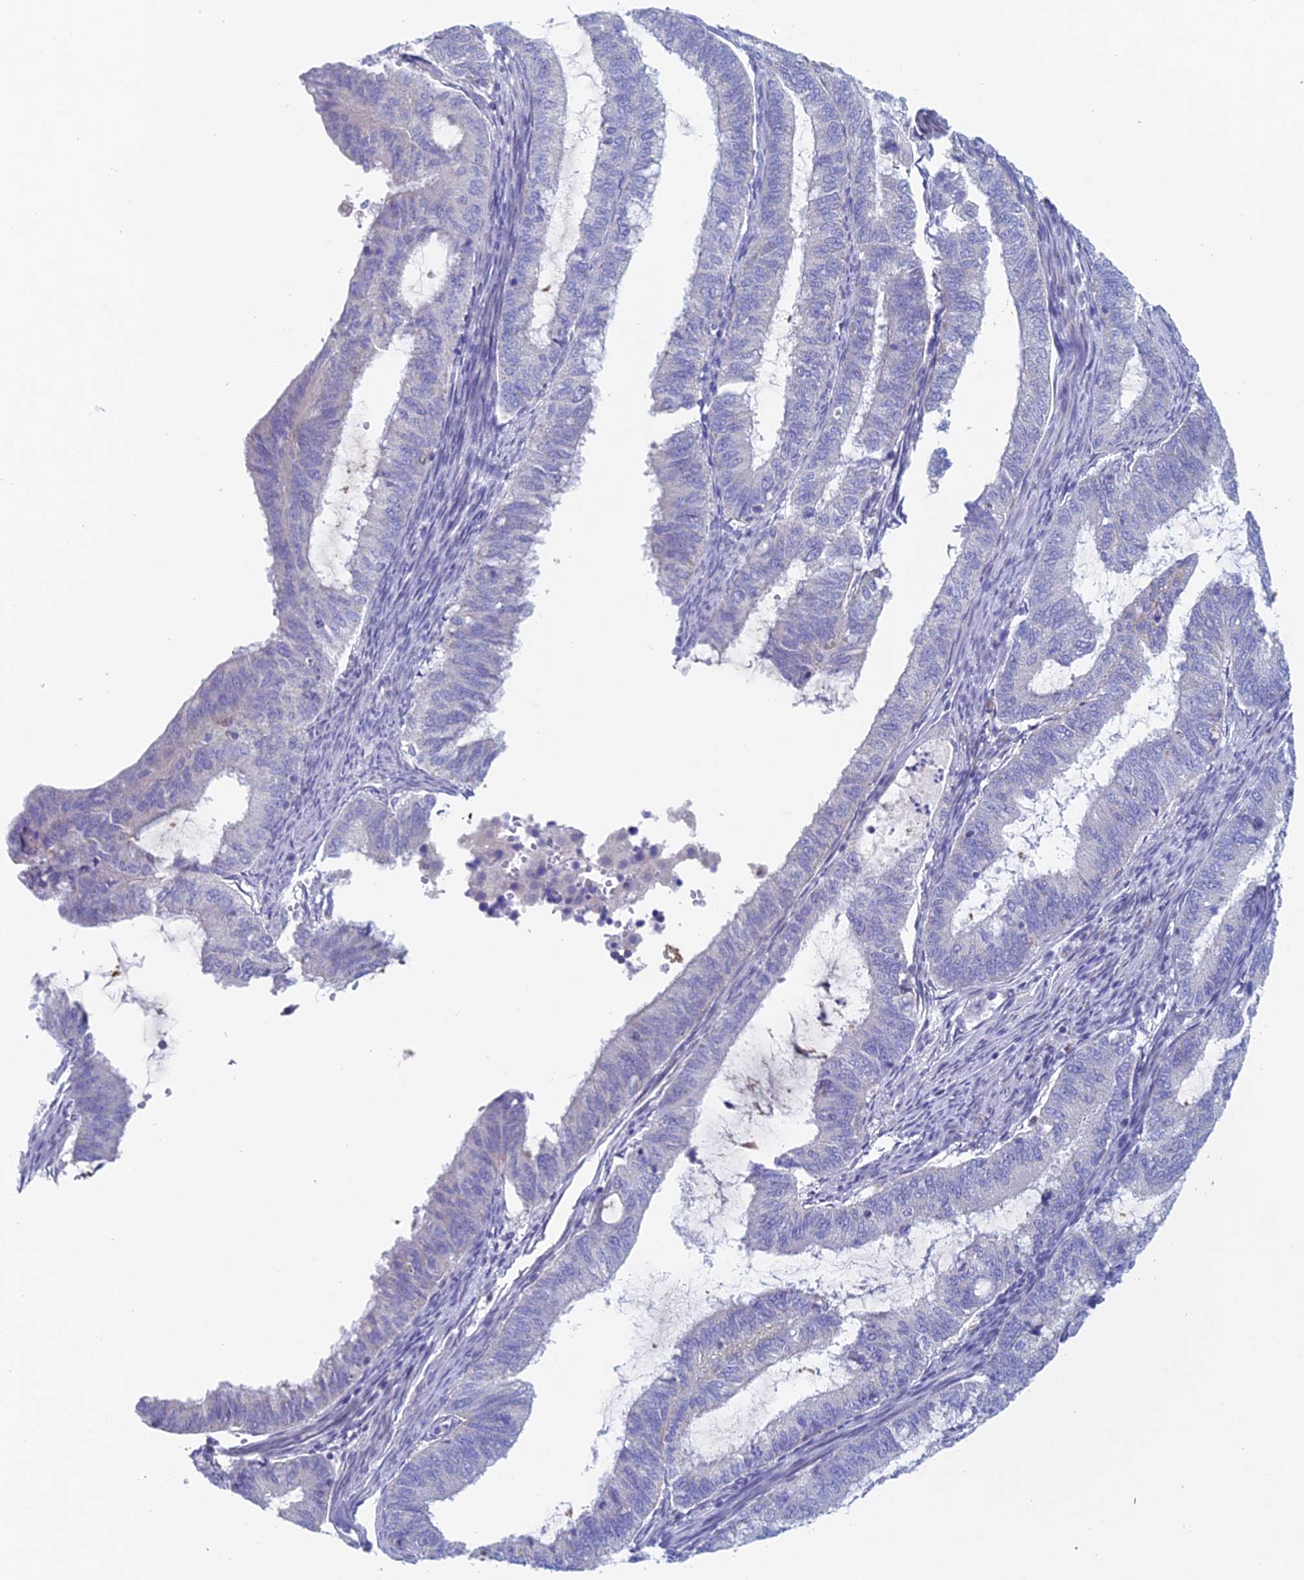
{"staining": {"intensity": "negative", "quantity": "none", "location": "none"}, "tissue": "endometrial cancer", "cell_type": "Tumor cells", "image_type": "cancer", "snomed": [{"axis": "morphology", "description": "Adenocarcinoma, NOS"}, {"axis": "topography", "description": "Endometrium"}], "caption": "Histopathology image shows no significant protein staining in tumor cells of adenocarcinoma (endometrial). (DAB (3,3'-diaminobenzidine) IHC with hematoxylin counter stain).", "gene": "ACSM1", "patient": {"sex": "female", "age": 51}}